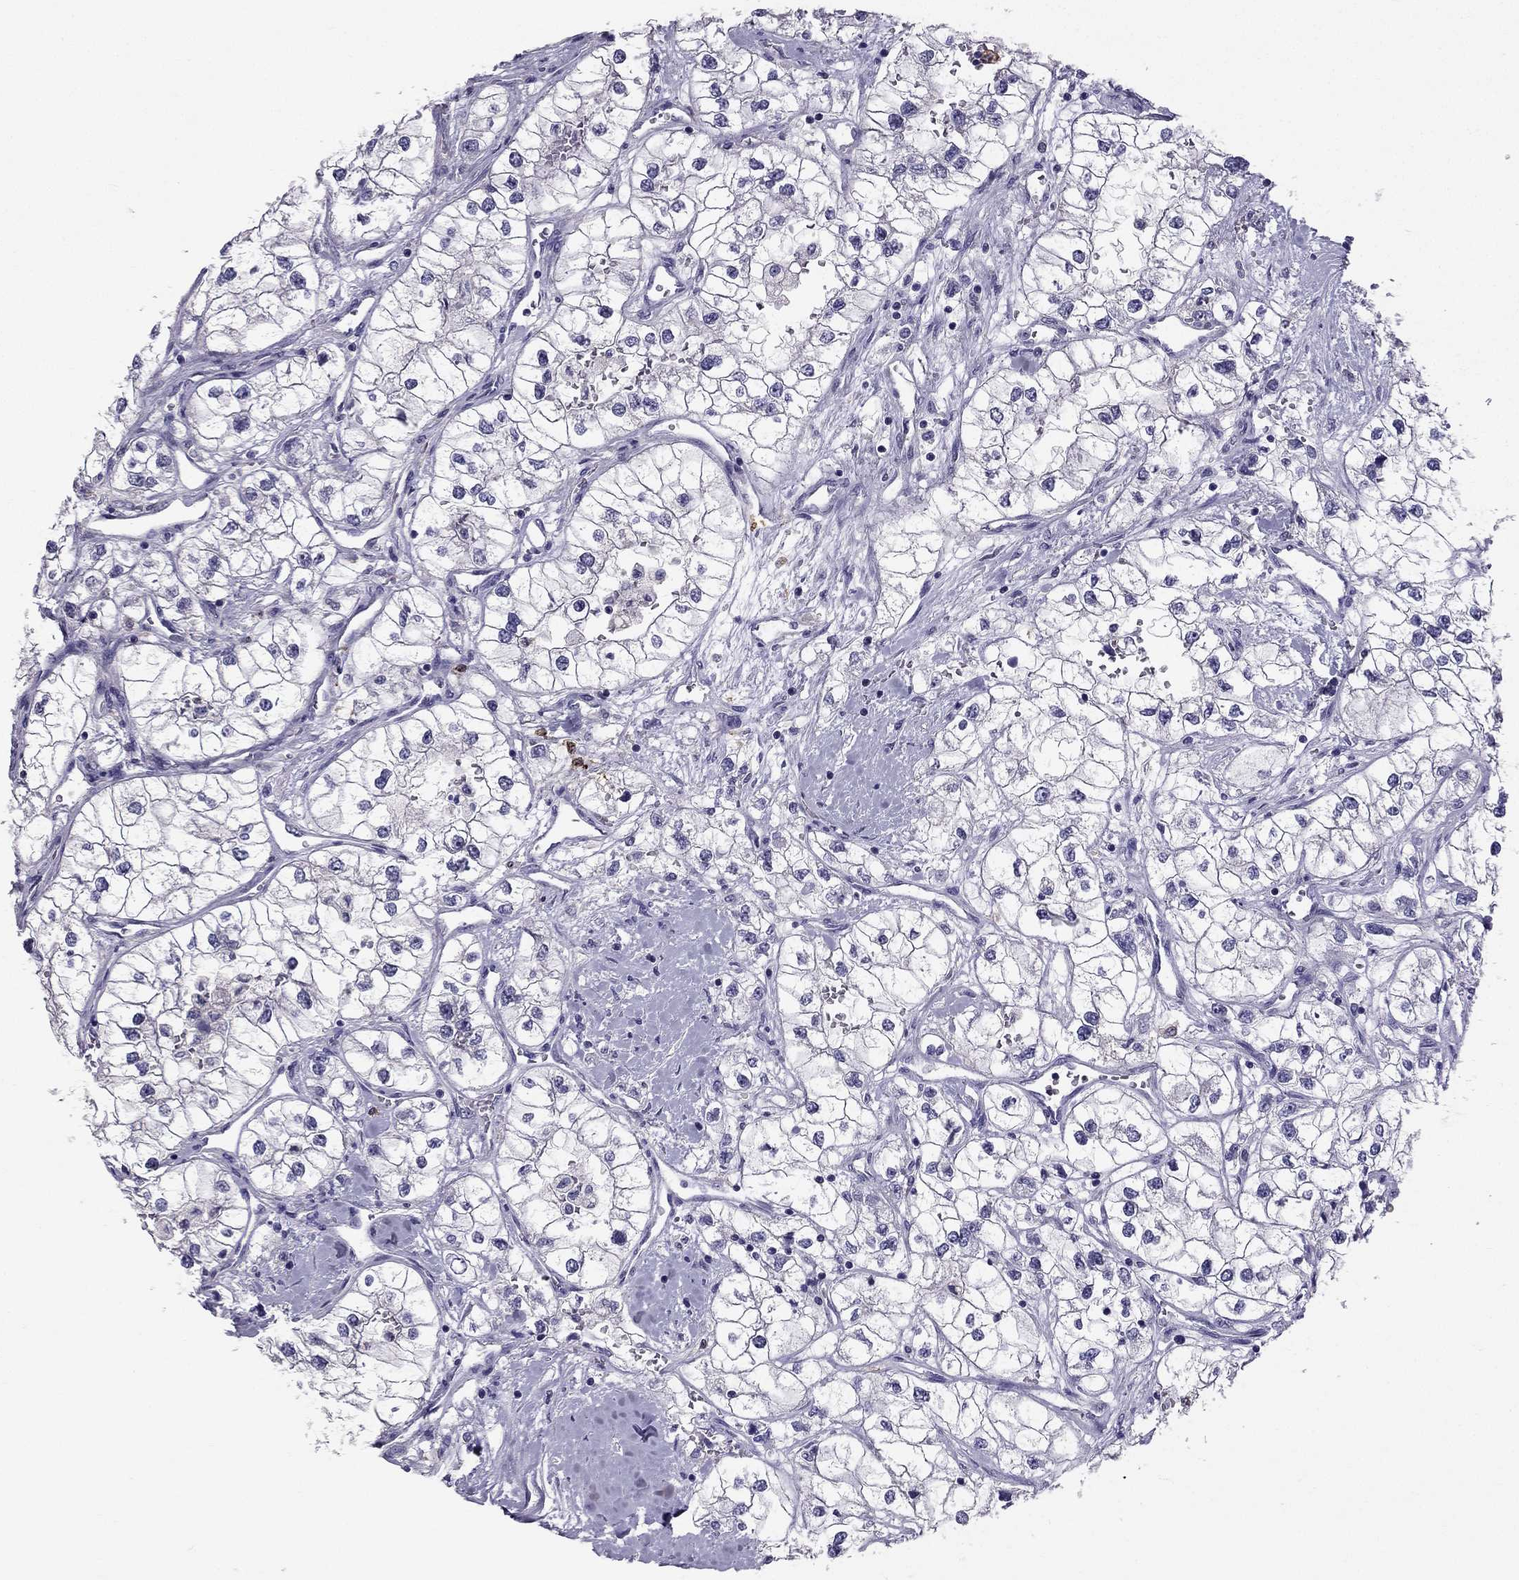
{"staining": {"intensity": "negative", "quantity": "none", "location": "none"}, "tissue": "renal cancer", "cell_type": "Tumor cells", "image_type": "cancer", "snomed": [{"axis": "morphology", "description": "Adenocarcinoma, NOS"}, {"axis": "topography", "description": "Kidney"}], "caption": "IHC of human renal adenocarcinoma displays no expression in tumor cells.", "gene": "LMTK3", "patient": {"sex": "male", "age": 59}}